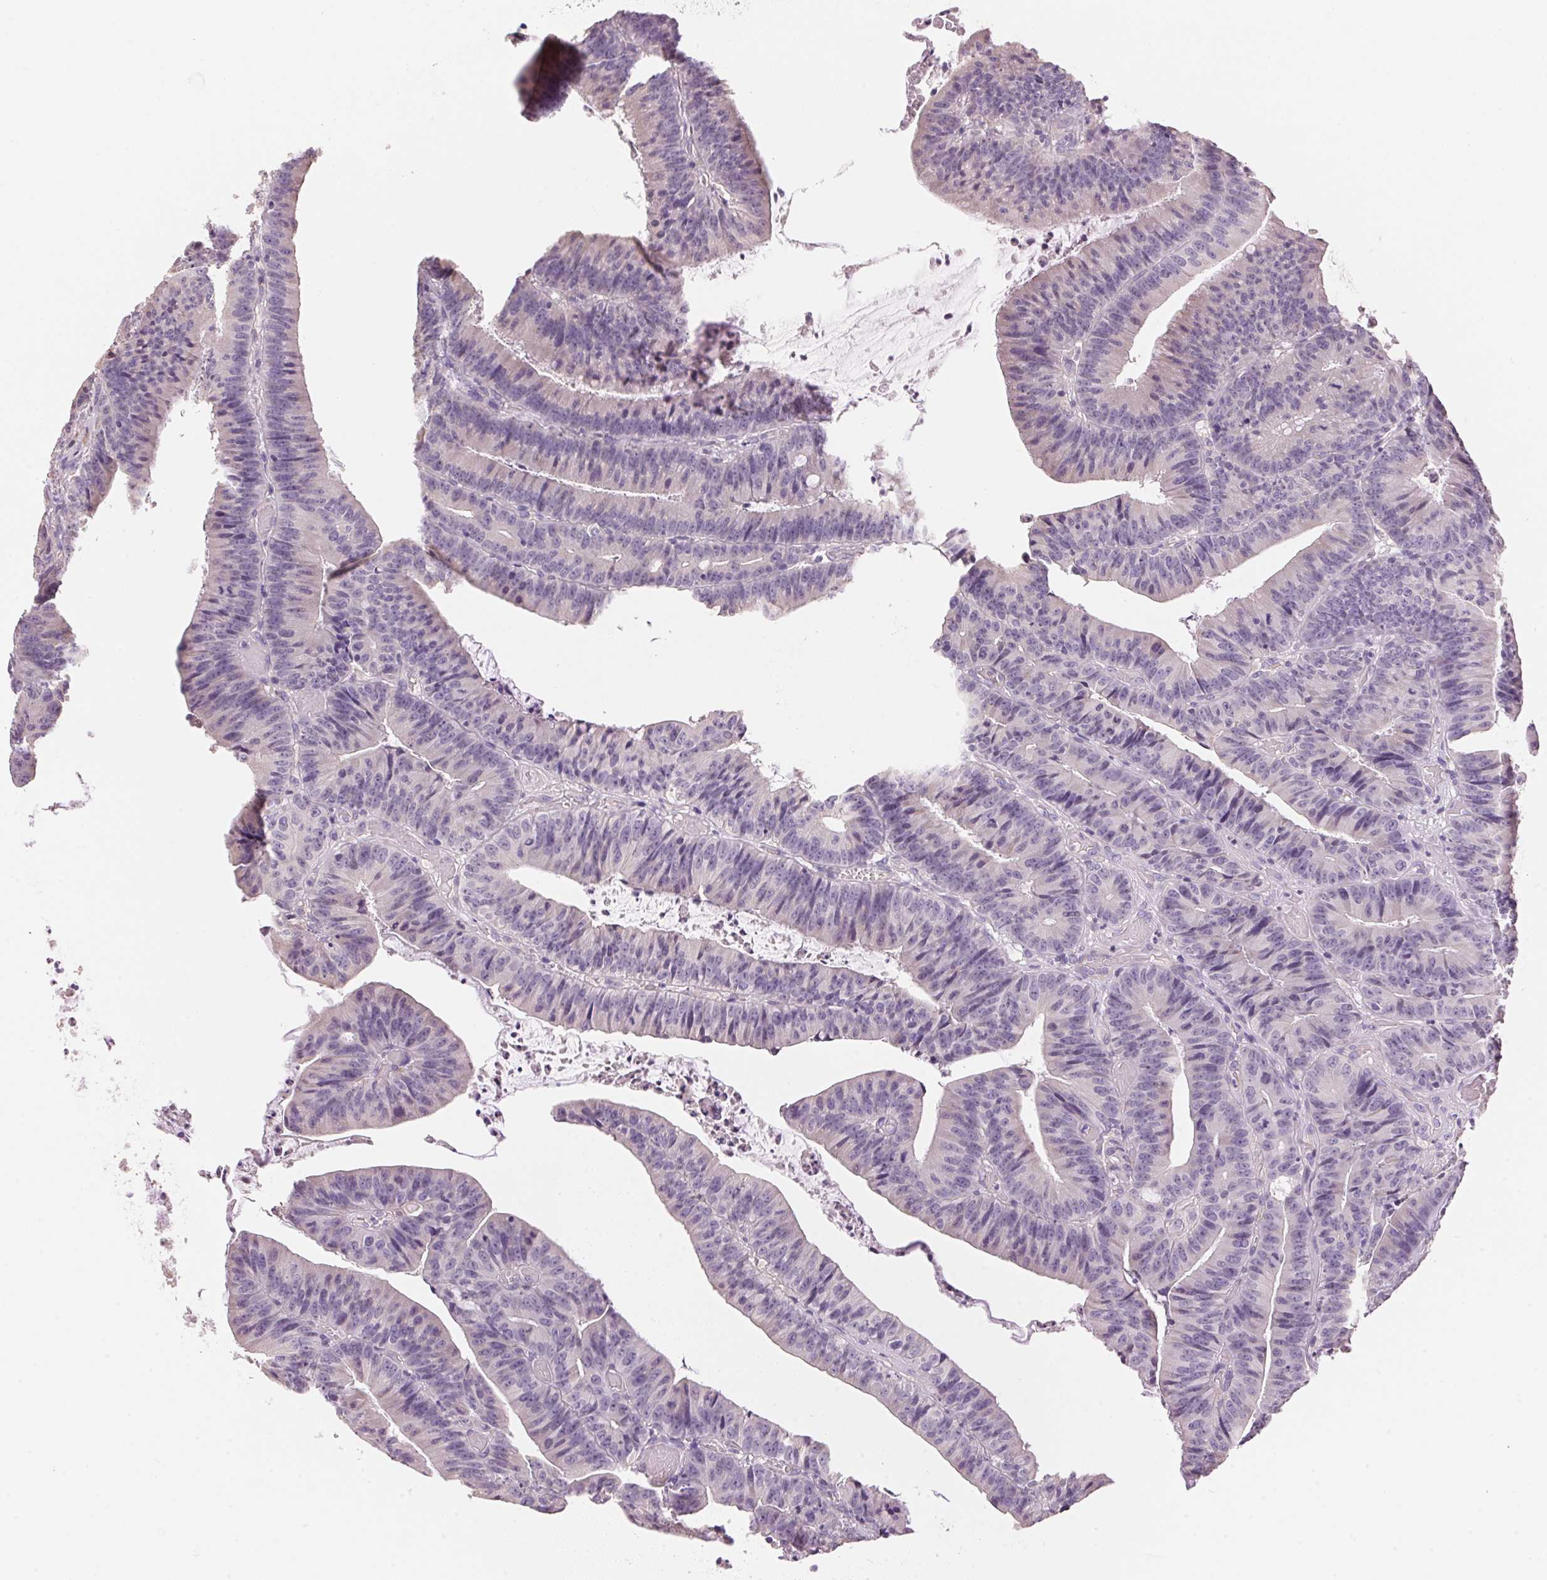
{"staining": {"intensity": "negative", "quantity": "none", "location": "none"}, "tissue": "colorectal cancer", "cell_type": "Tumor cells", "image_type": "cancer", "snomed": [{"axis": "morphology", "description": "Adenocarcinoma, NOS"}, {"axis": "topography", "description": "Colon"}], "caption": "Immunohistochemical staining of human colorectal cancer reveals no significant staining in tumor cells.", "gene": "LYZL6", "patient": {"sex": "female", "age": 78}}